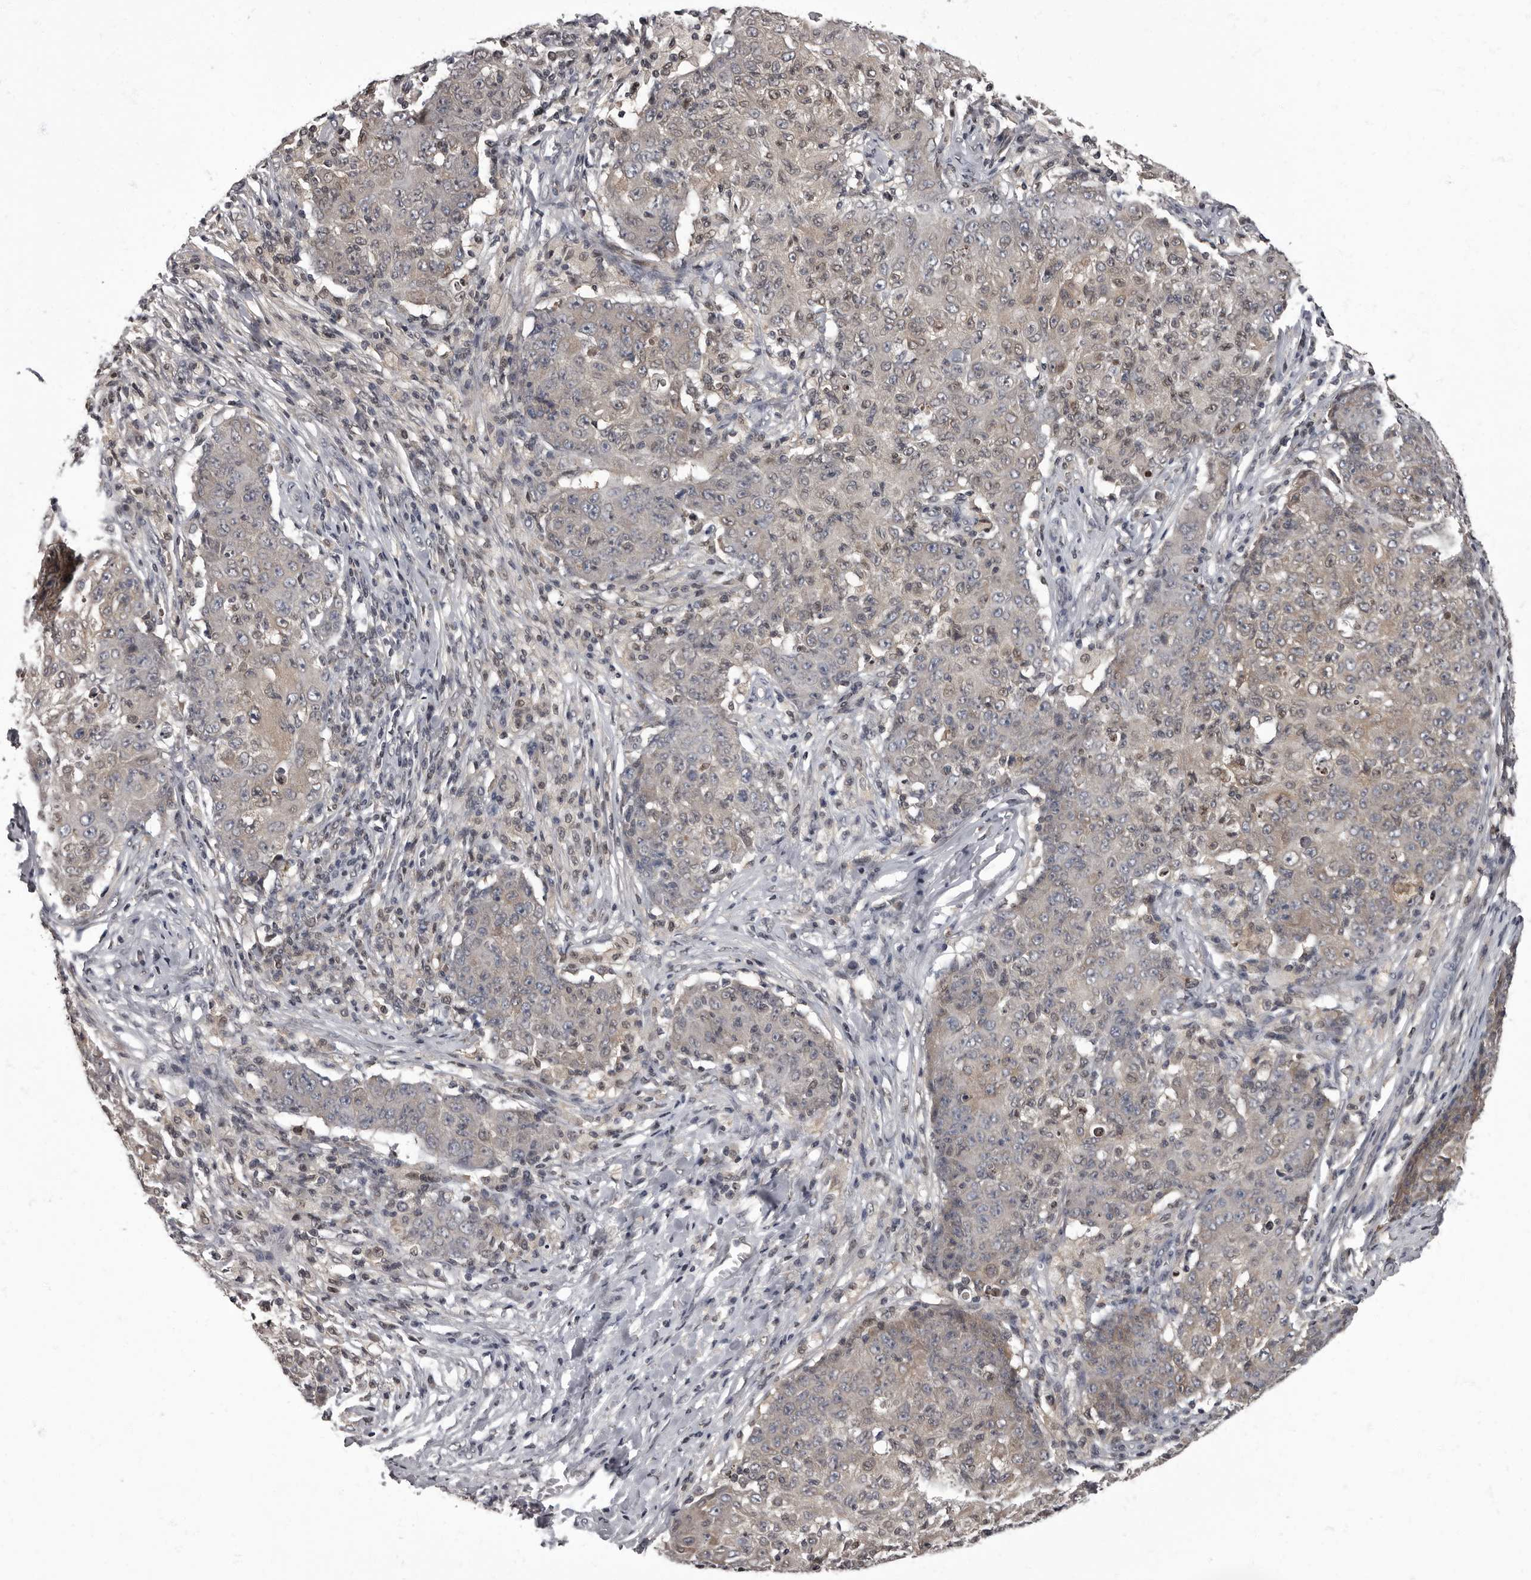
{"staining": {"intensity": "weak", "quantity": "25%-75%", "location": "cytoplasmic/membranous,nuclear"}, "tissue": "ovarian cancer", "cell_type": "Tumor cells", "image_type": "cancer", "snomed": [{"axis": "morphology", "description": "Carcinoma, endometroid"}, {"axis": "topography", "description": "Ovary"}], "caption": "Immunohistochemical staining of ovarian cancer shows low levels of weak cytoplasmic/membranous and nuclear positivity in approximately 25%-75% of tumor cells.", "gene": "C1orf50", "patient": {"sex": "female", "age": 42}}